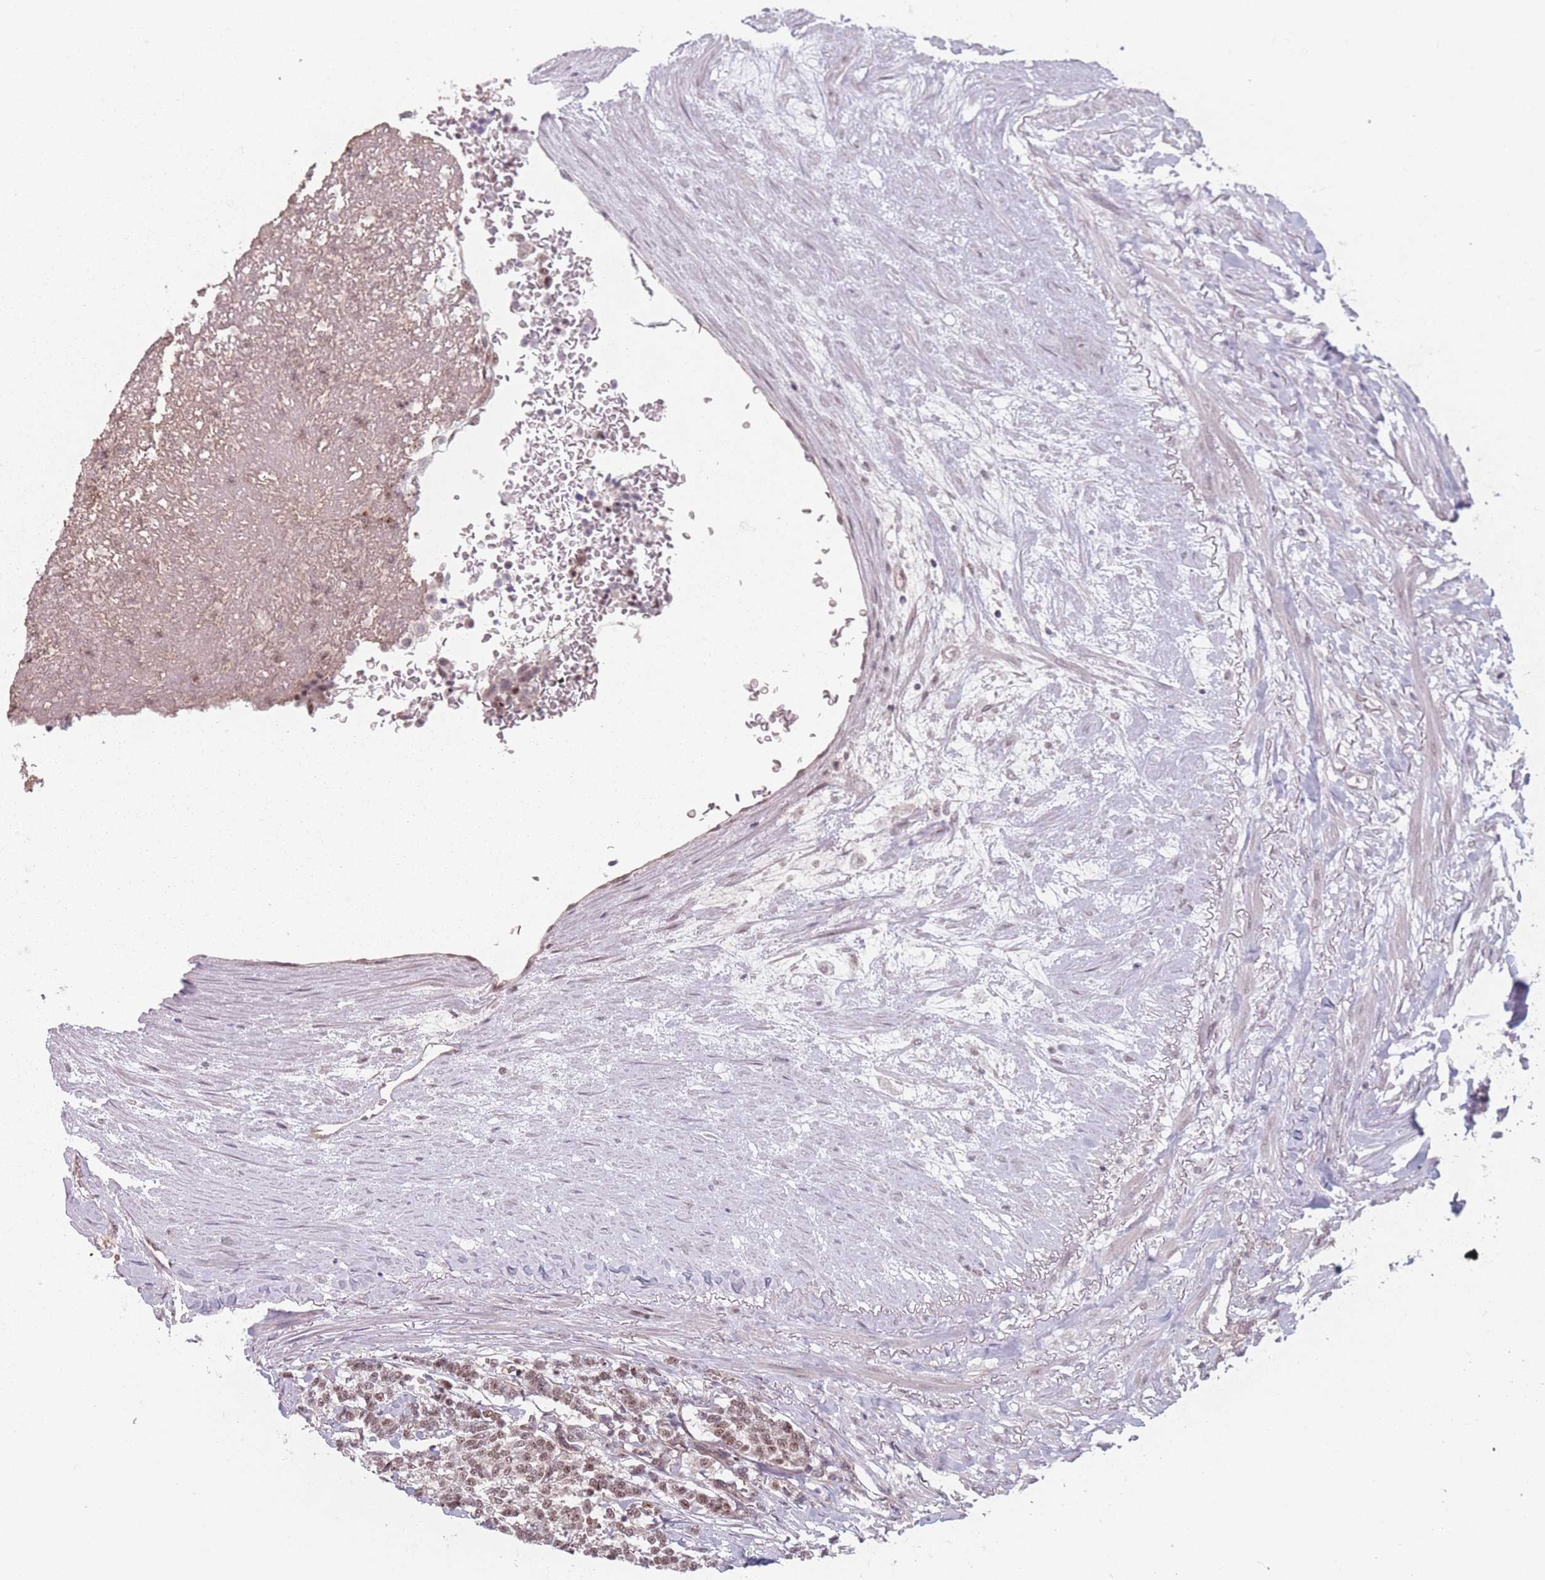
{"staining": {"intensity": "moderate", "quantity": ">75%", "location": "nuclear"}, "tissue": "carcinoid", "cell_type": "Tumor cells", "image_type": "cancer", "snomed": [{"axis": "morphology", "description": "Carcinoid, malignant, NOS"}, {"axis": "topography", "description": "Pancreas"}], "caption": "Malignant carcinoid tissue shows moderate nuclear staining in approximately >75% of tumor cells", "gene": "ZC3H14", "patient": {"sex": "female", "age": 54}}